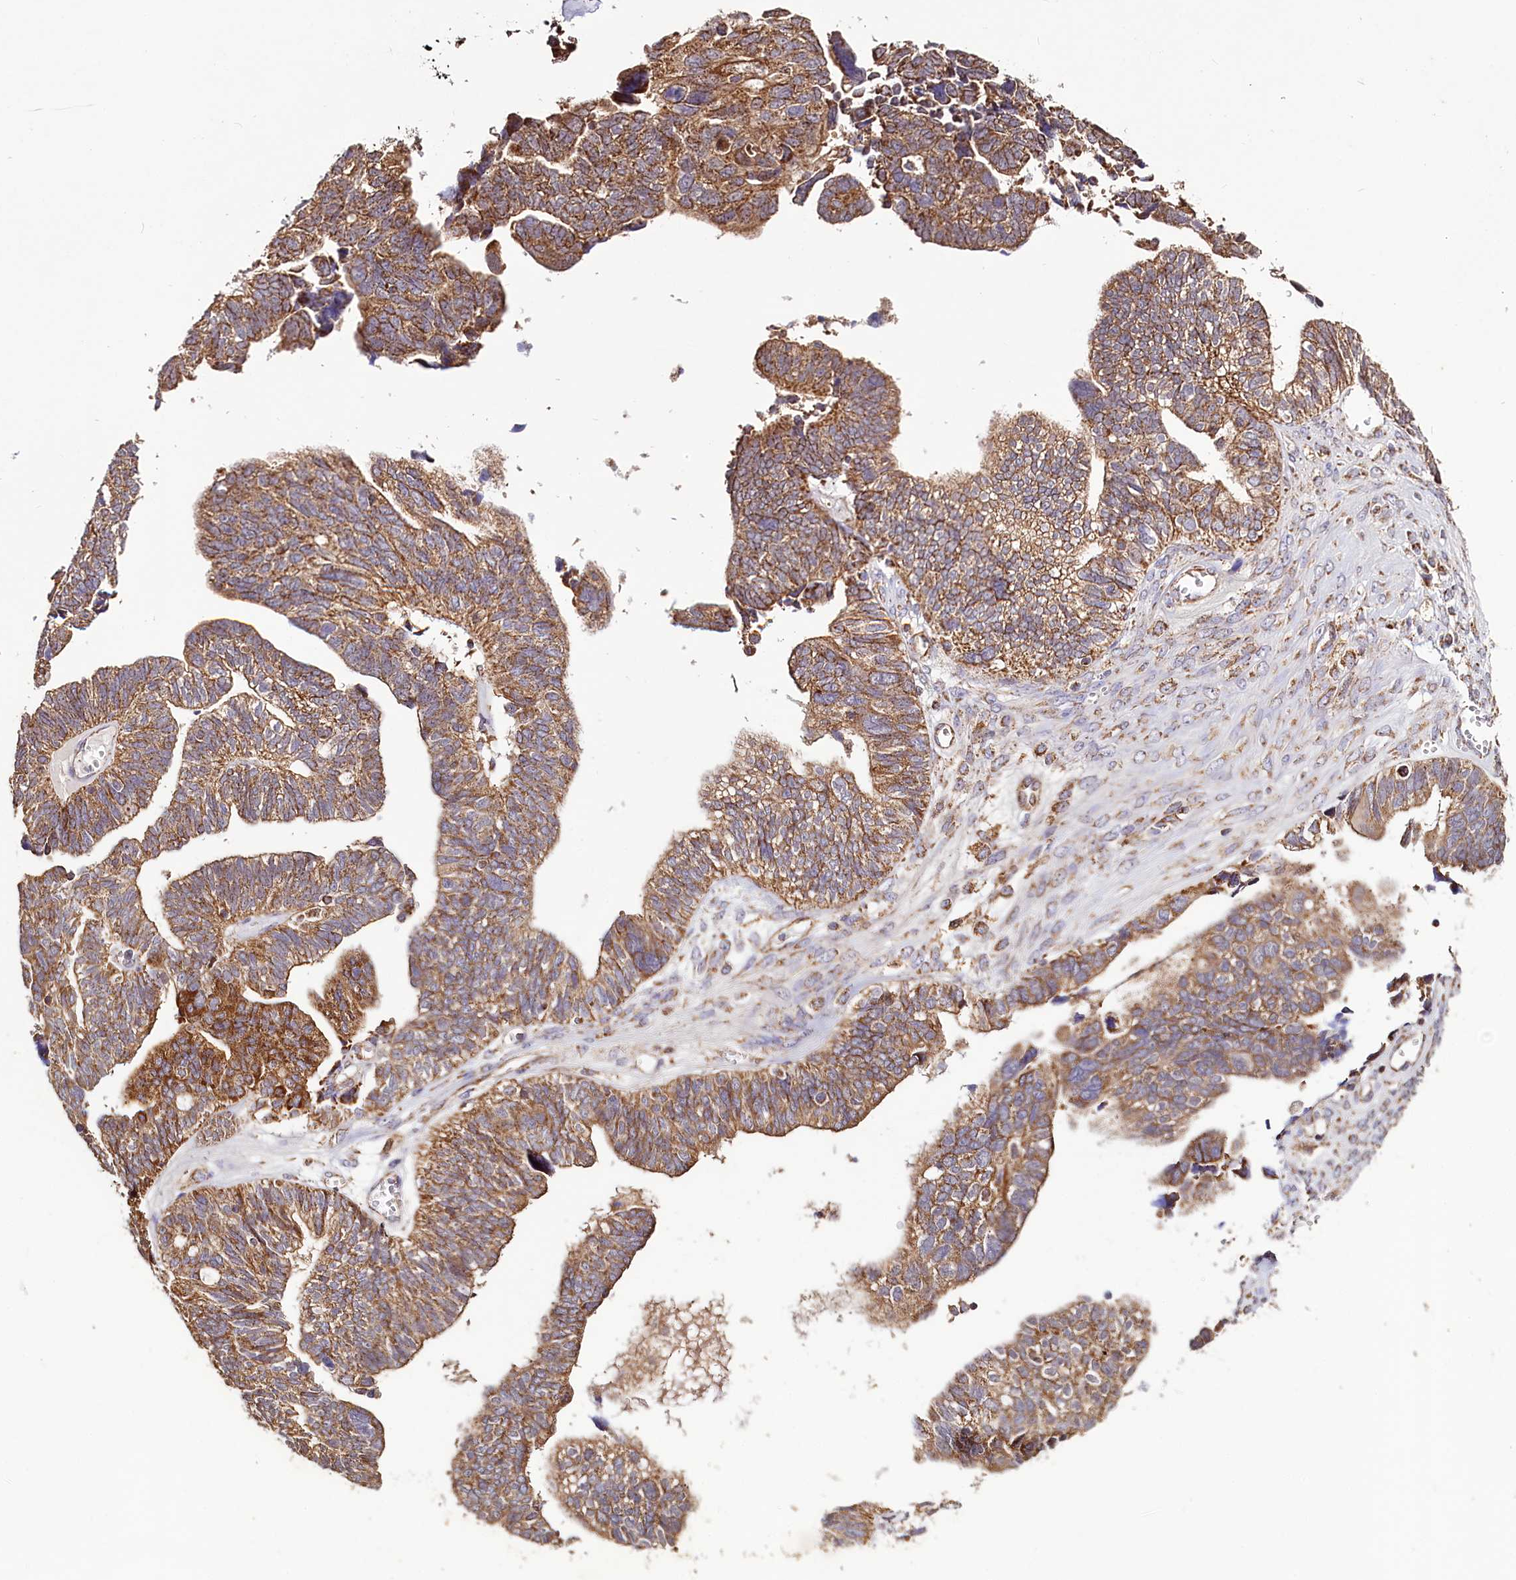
{"staining": {"intensity": "moderate", "quantity": ">75%", "location": "cytoplasmic/membranous"}, "tissue": "ovarian cancer", "cell_type": "Tumor cells", "image_type": "cancer", "snomed": [{"axis": "morphology", "description": "Cystadenocarcinoma, serous, NOS"}, {"axis": "topography", "description": "Ovary"}], "caption": "An immunohistochemistry (IHC) micrograph of tumor tissue is shown. Protein staining in brown labels moderate cytoplasmic/membranous positivity in serous cystadenocarcinoma (ovarian) within tumor cells.", "gene": "NUDT15", "patient": {"sex": "female", "age": 79}}